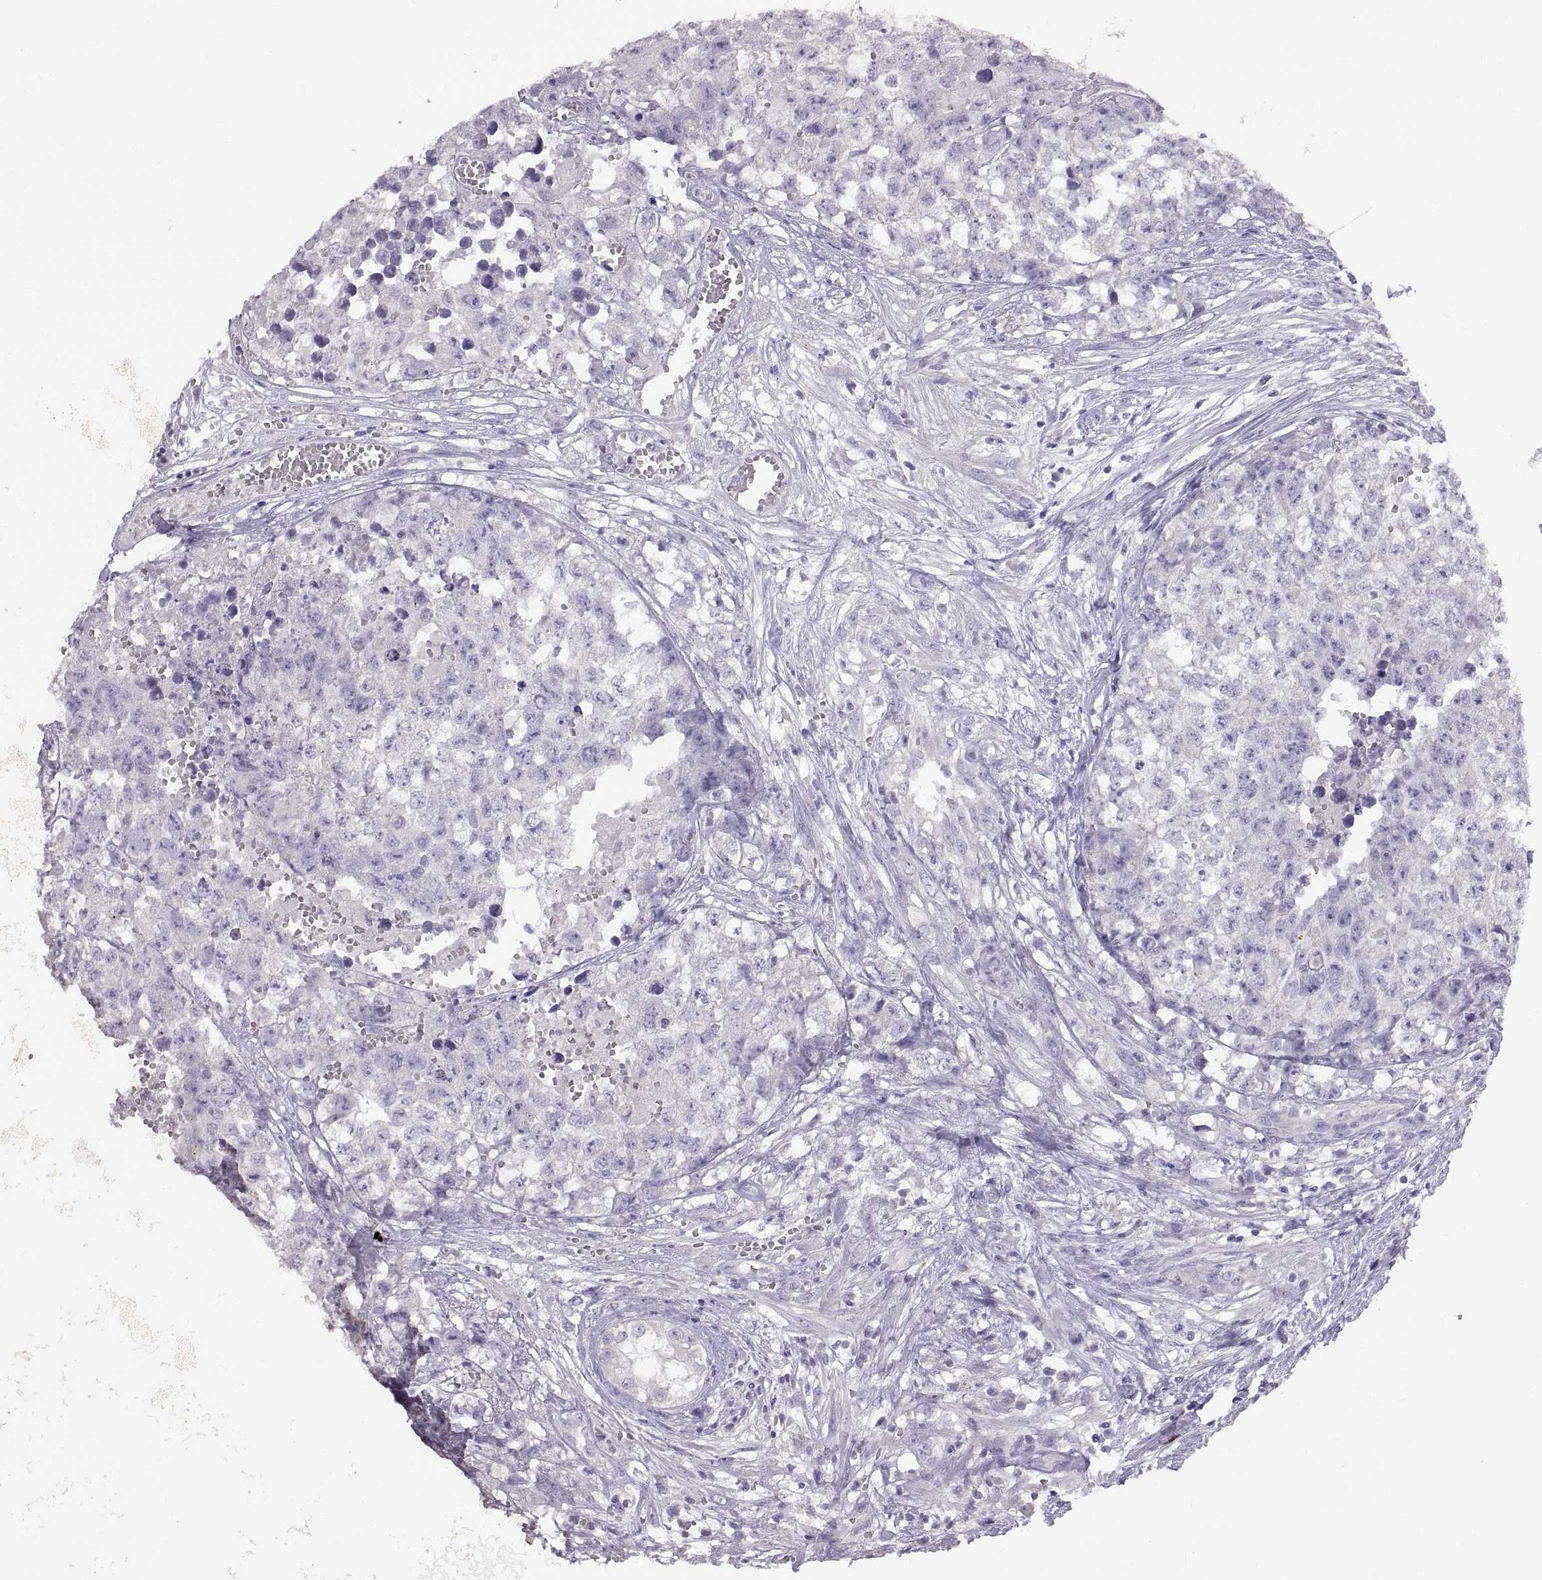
{"staining": {"intensity": "negative", "quantity": "none", "location": "none"}, "tissue": "testis cancer", "cell_type": "Tumor cells", "image_type": "cancer", "snomed": [{"axis": "morphology", "description": "Seminoma, NOS"}, {"axis": "morphology", "description": "Carcinoma, Embryonal, NOS"}, {"axis": "topography", "description": "Testis"}], "caption": "High power microscopy histopathology image of an immunohistochemistry micrograph of testis cancer (seminoma), revealing no significant positivity in tumor cells.", "gene": "WBP2NL", "patient": {"sex": "male", "age": 22}}